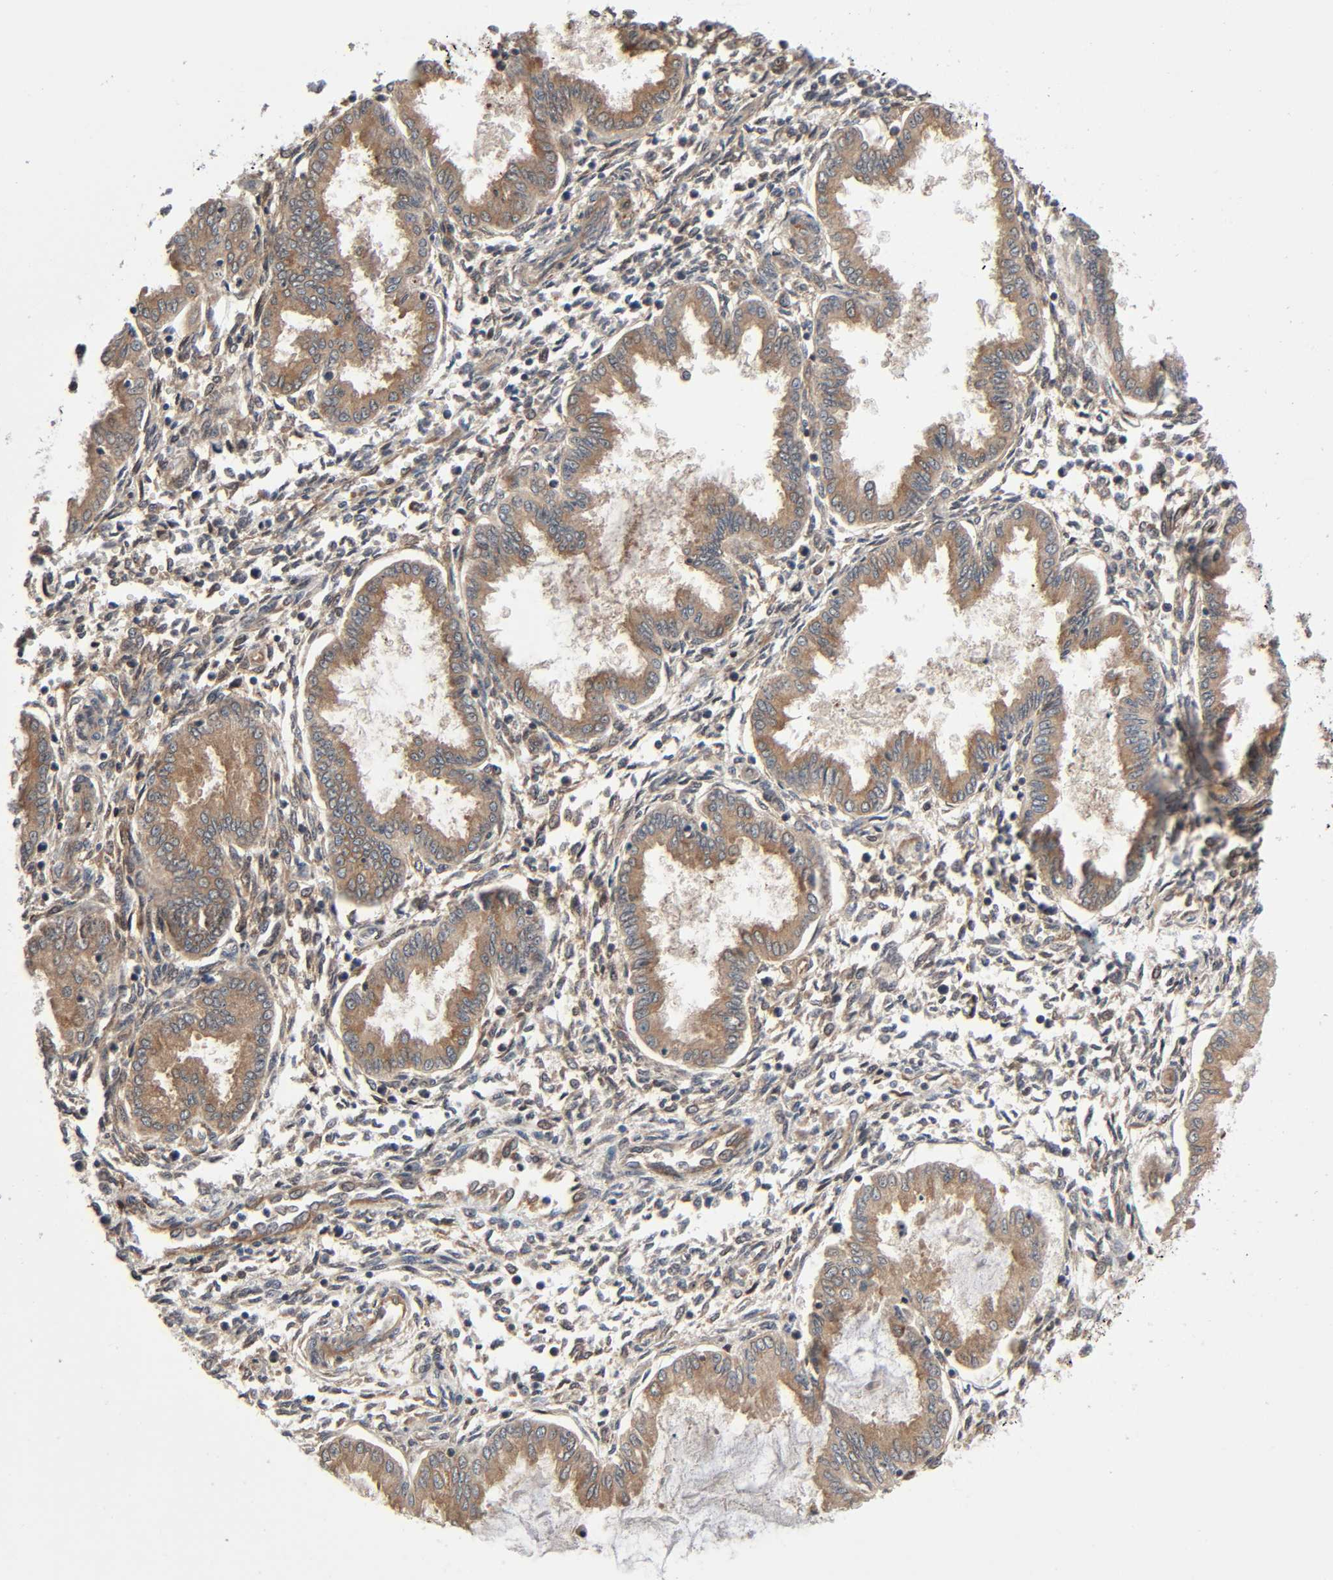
{"staining": {"intensity": "weak", "quantity": ">75%", "location": "cytoplasmic/membranous"}, "tissue": "endometrium", "cell_type": "Cells in endometrial stroma", "image_type": "normal", "snomed": [{"axis": "morphology", "description": "Normal tissue, NOS"}, {"axis": "topography", "description": "Endometrium"}], "caption": "Immunohistochemistry (IHC) of benign endometrium displays low levels of weak cytoplasmic/membranous staining in about >75% of cells in endometrial stroma.", "gene": "PPP2R1B", "patient": {"sex": "female", "age": 33}}